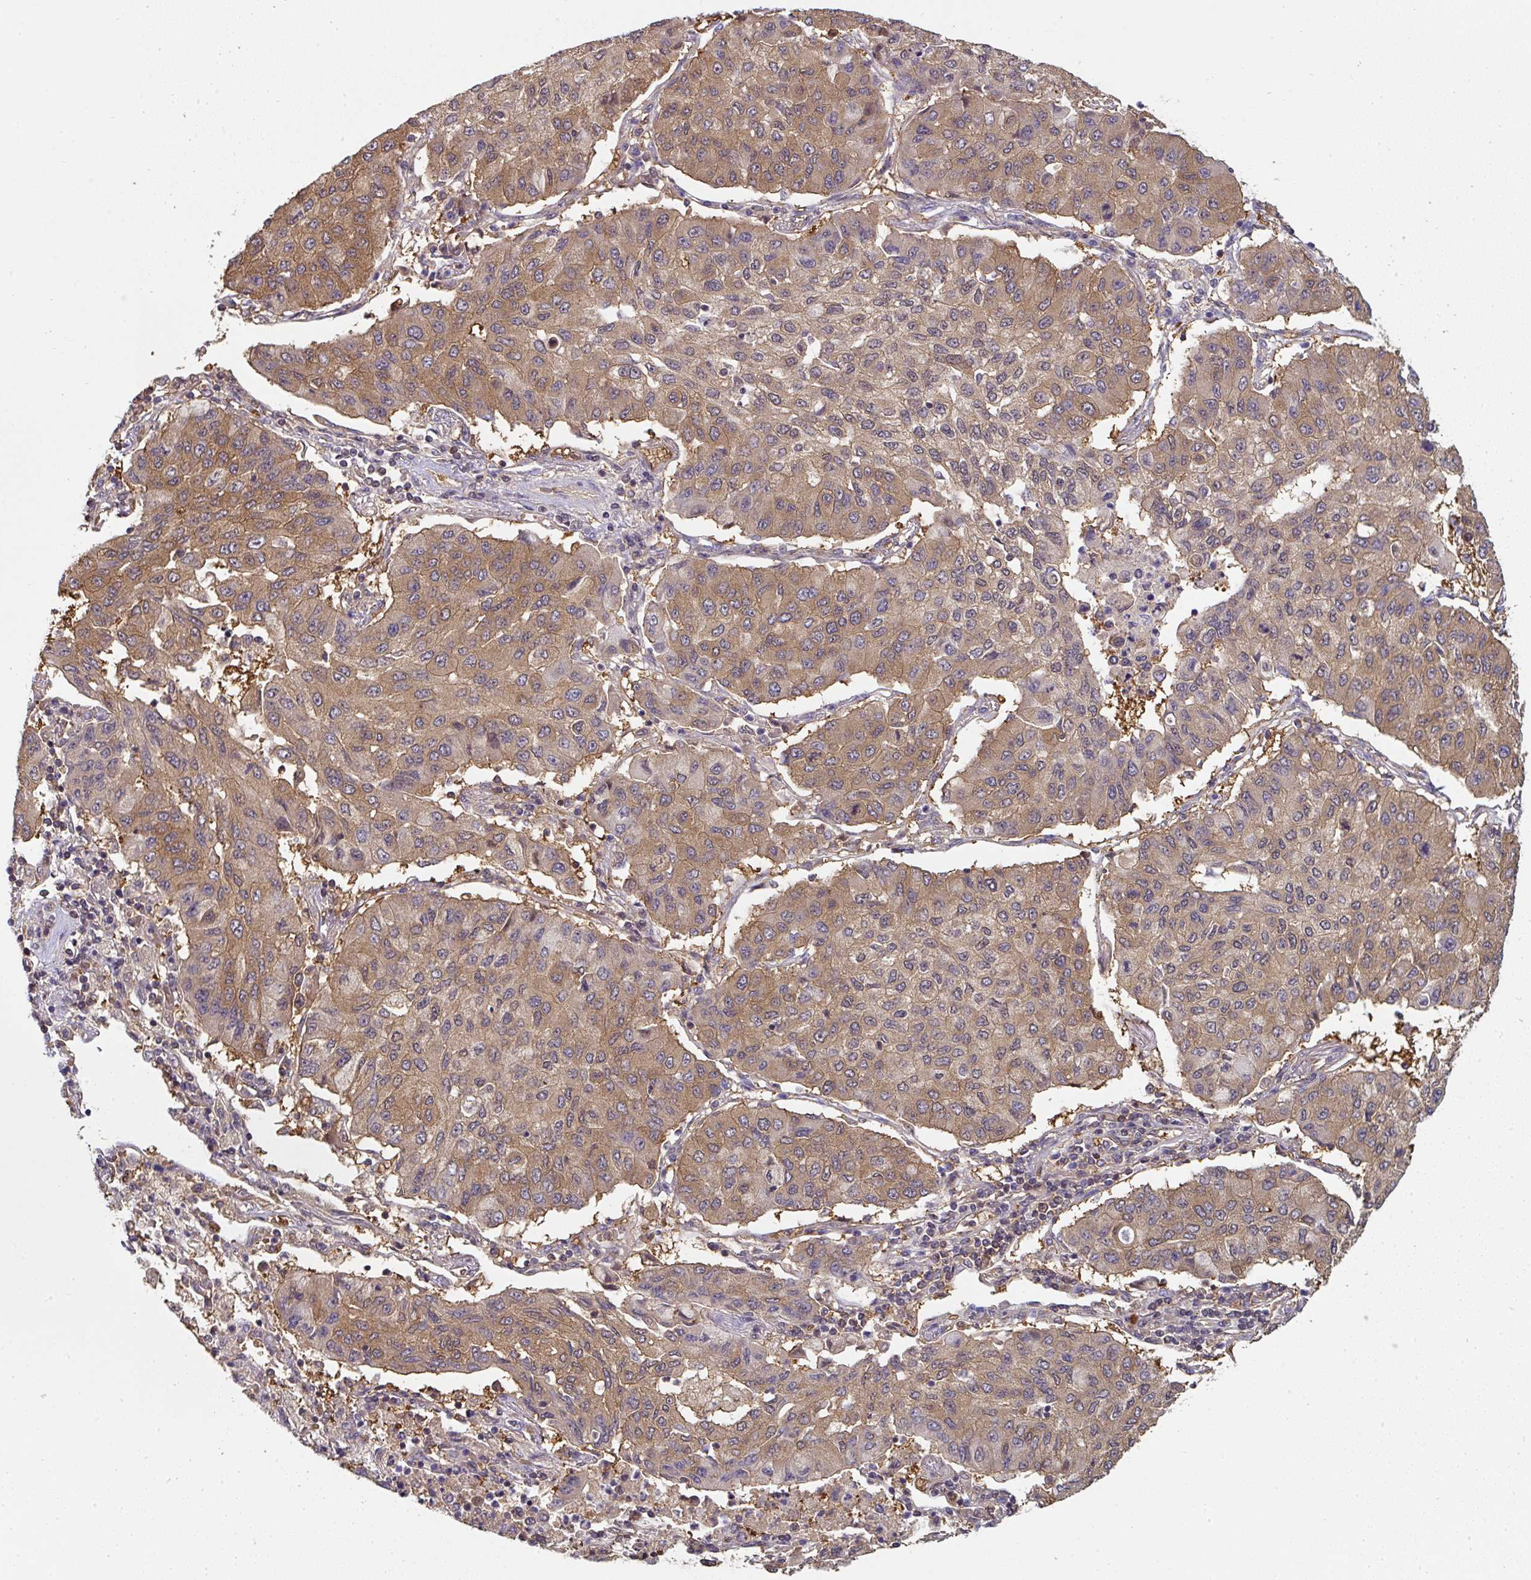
{"staining": {"intensity": "moderate", "quantity": ">75%", "location": "cytoplasmic/membranous"}, "tissue": "lung cancer", "cell_type": "Tumor cells", "image_type": "cancer", "snomed": [{"axis": "morphology", "description": "Squamous cell carcinoma, NOS"}, {"axis": "topography", "description": "Lung"}], "caption": "This is an image of immunohistochemistry staining of lung cancer (squamous cell carcinoma), which shows moderate expression in the cytoplasmic/membranous of tumor cells.", "gene": "ST13", "patient": {"sex": "male", "age": 74}}